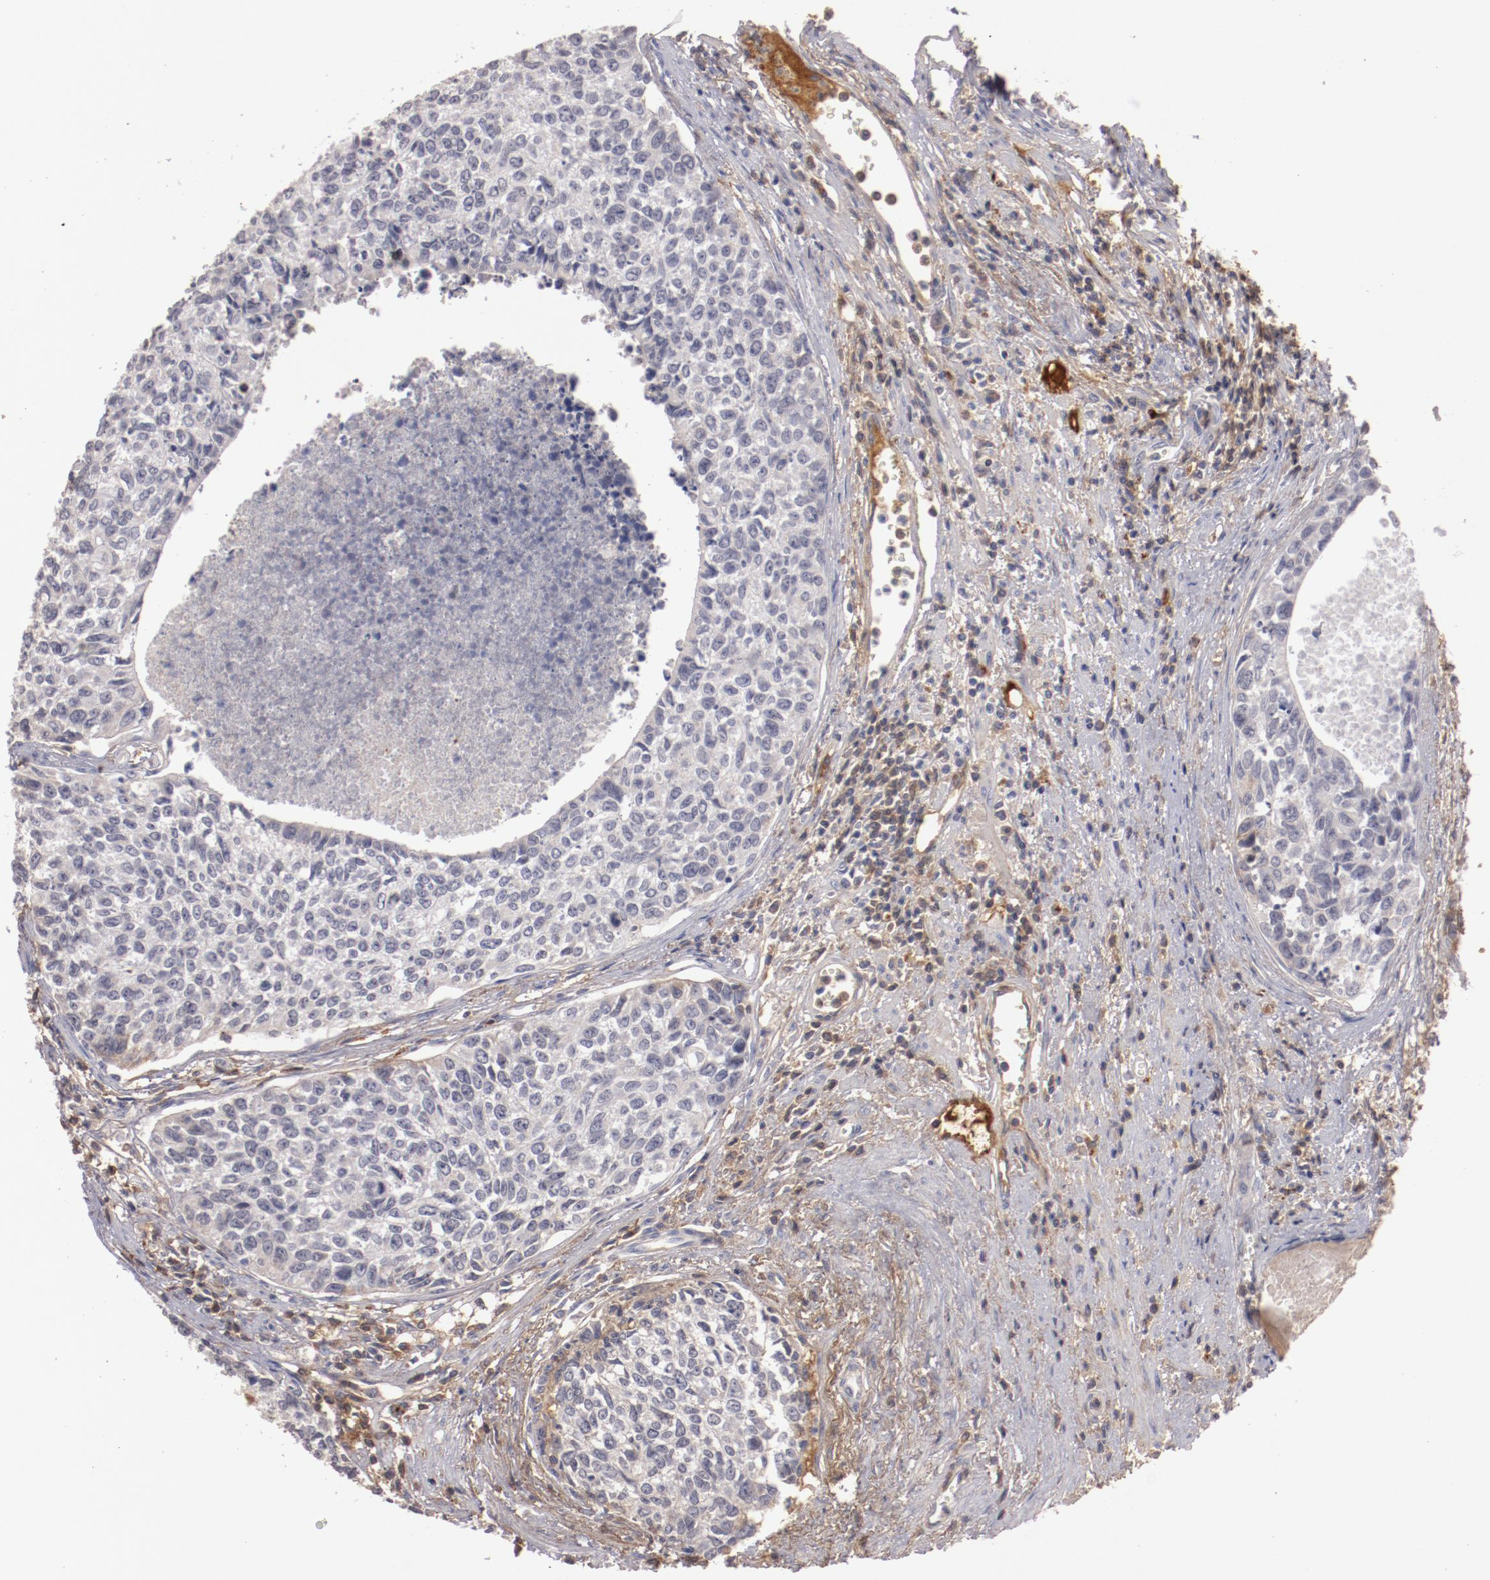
{"staining": {"intensity": "negative", "quantity": "none", "location": "none"}, "tissue": "urothelial cancer", "cell_type": "Tumor cells", "image_type": "cancer", "snomed": [{"axis": "morphology", "description": "Urothelial carcinoma, High grade"}, {"axis": "topography", "description": "Urinary bladder"}], "caption": "Immunohistochemistry micrograph of neoplastic tissue: human urothelial cancer stained with DAB (3,3'-diaminobenzidine) reveals no significant protein positivity in tumor cells.", "gene": "MBL2", "patient": {"sex": "male", "age": 81}}